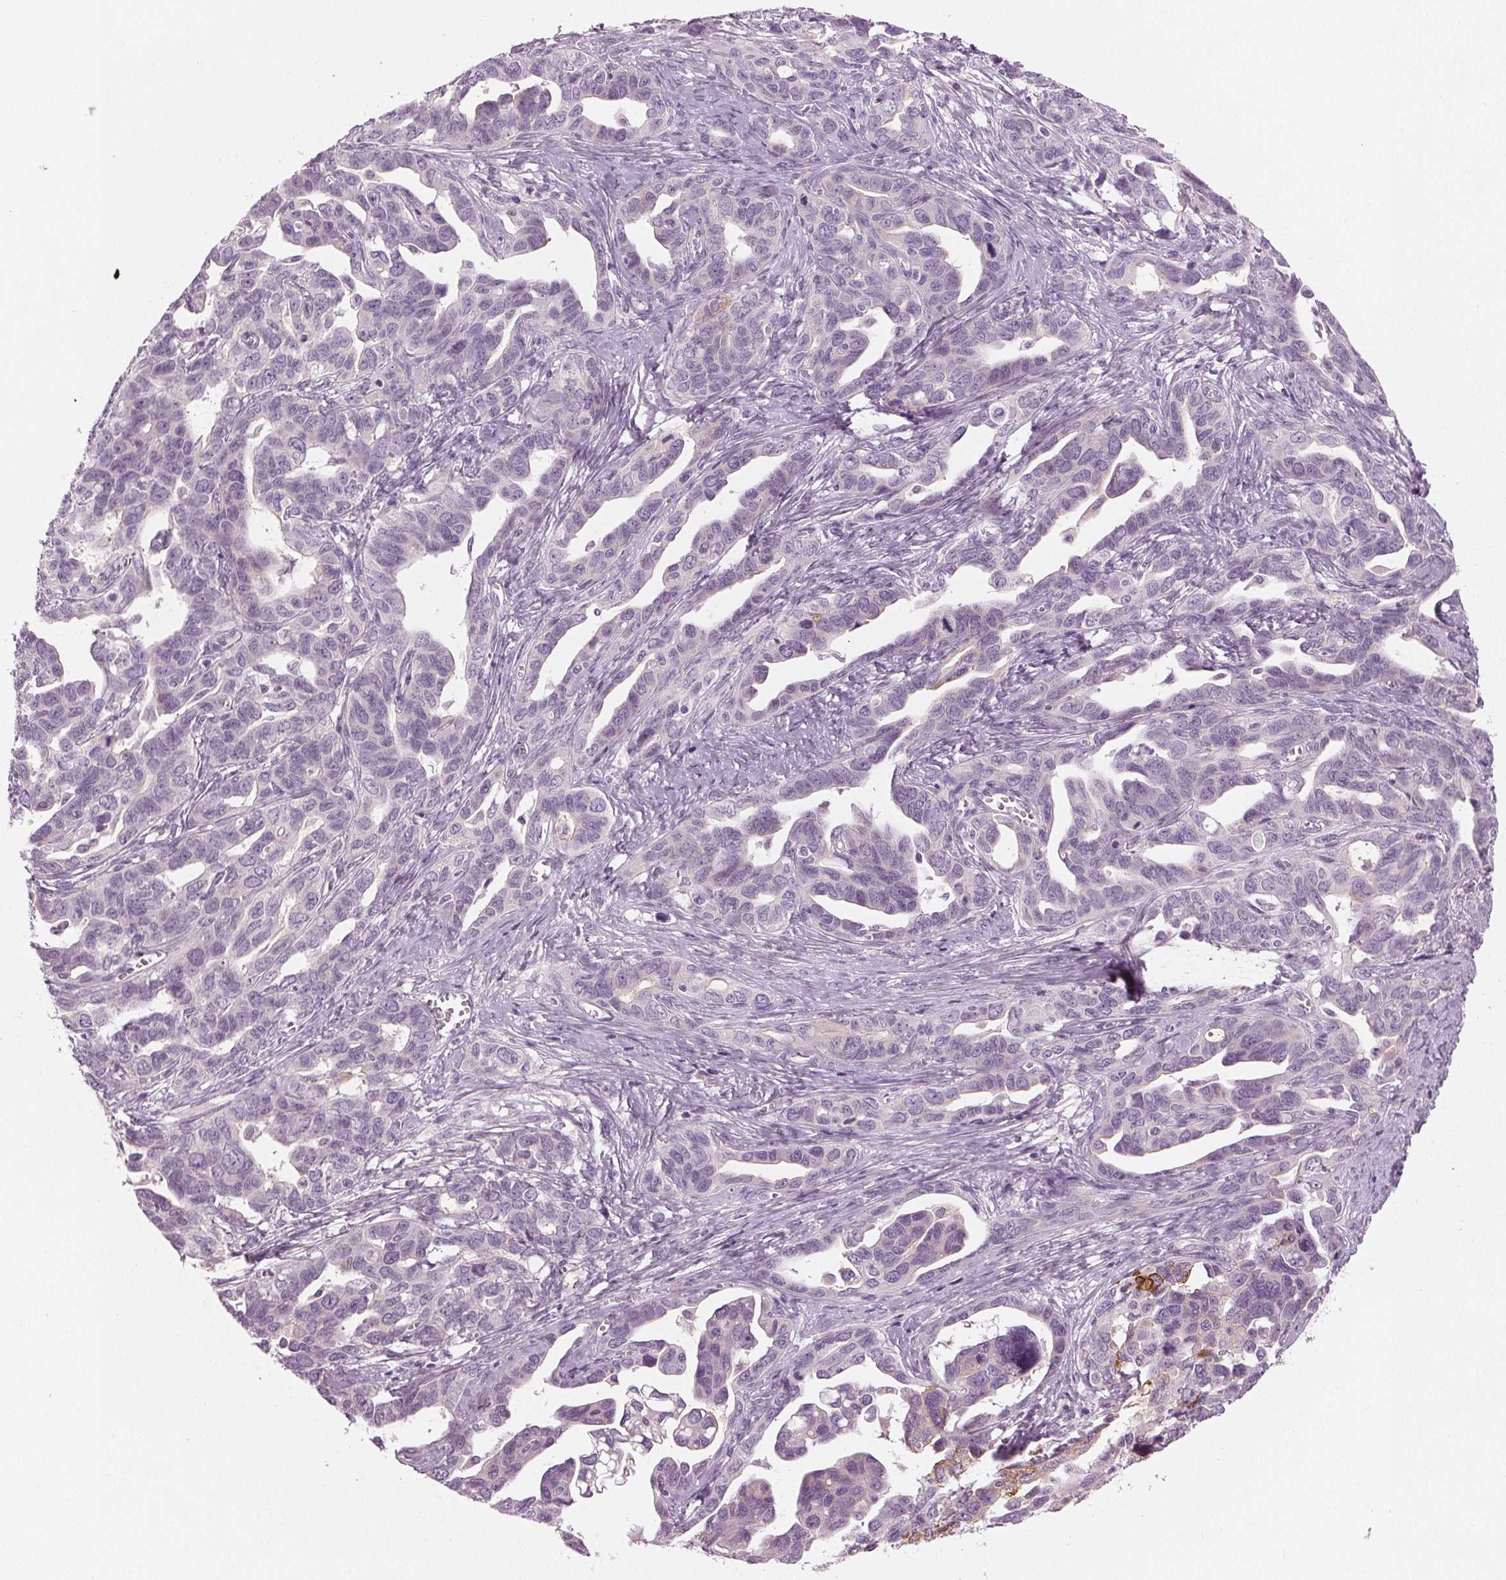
{"staining": {"intensity": "negative", "quantity": "none", "location": "none"}, "tissue": "ovarian cancer", "cell_type": "Tumor cells", "image_type": "cancer", "snomed": [{"axis": "morphology", "description": "Cystadenocarcinoma, serous, NOS"}, {"axis": "topography", "description": "Ovary"}], "caption": "IHC histopathology image of neoplastic tissue: human ovarian cancer stained with DAB displays no significant protein expression in tumor cells.", "gene": "PRAP1", "patient": {"sex": "female", "age": 69}}